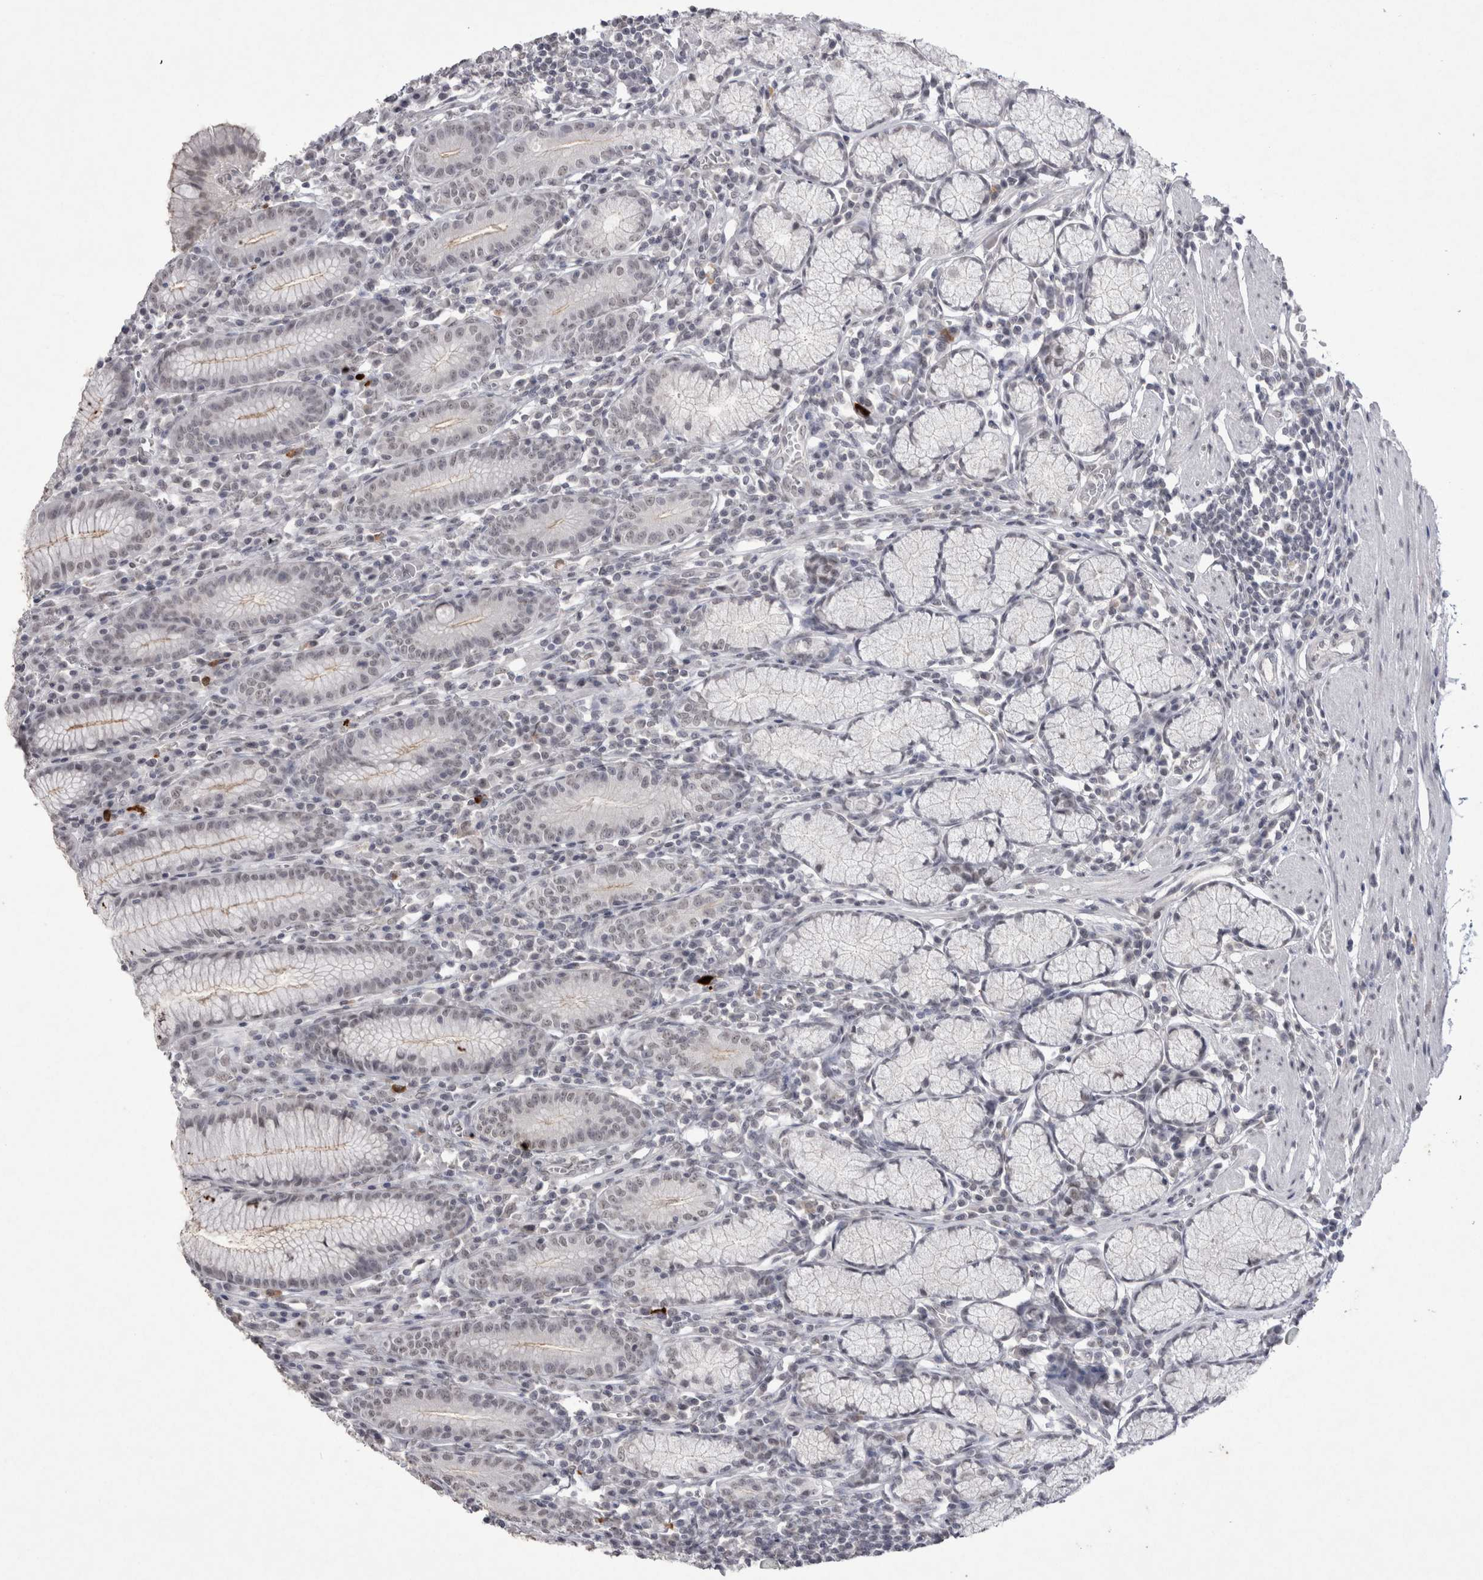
{"staining": {"intensity": "moderate", "quantity": "<25%", "location": "cytoplasmic/membranous,nuclear"}, "tissue": "stomach", "cell_type": "Glandular cells", "image_type": "normal", "snomed": [{"axis": "morphology", "description": "Normal tissue, NOS"}, {"axis": "topography", "description": "Stomach"}], "caption": "IHC photomicrograph of benign stomach: human stomach stained using IHC reveals low levels of moderate protein expression localized specifically in the cytoplasmic/membranous,nuclear of glandular cells, appearing as a cytoplasmic/membranous,nuclear brown color.", "gene": "DDX4", "patient": {"sex": "male", "age": 55}}